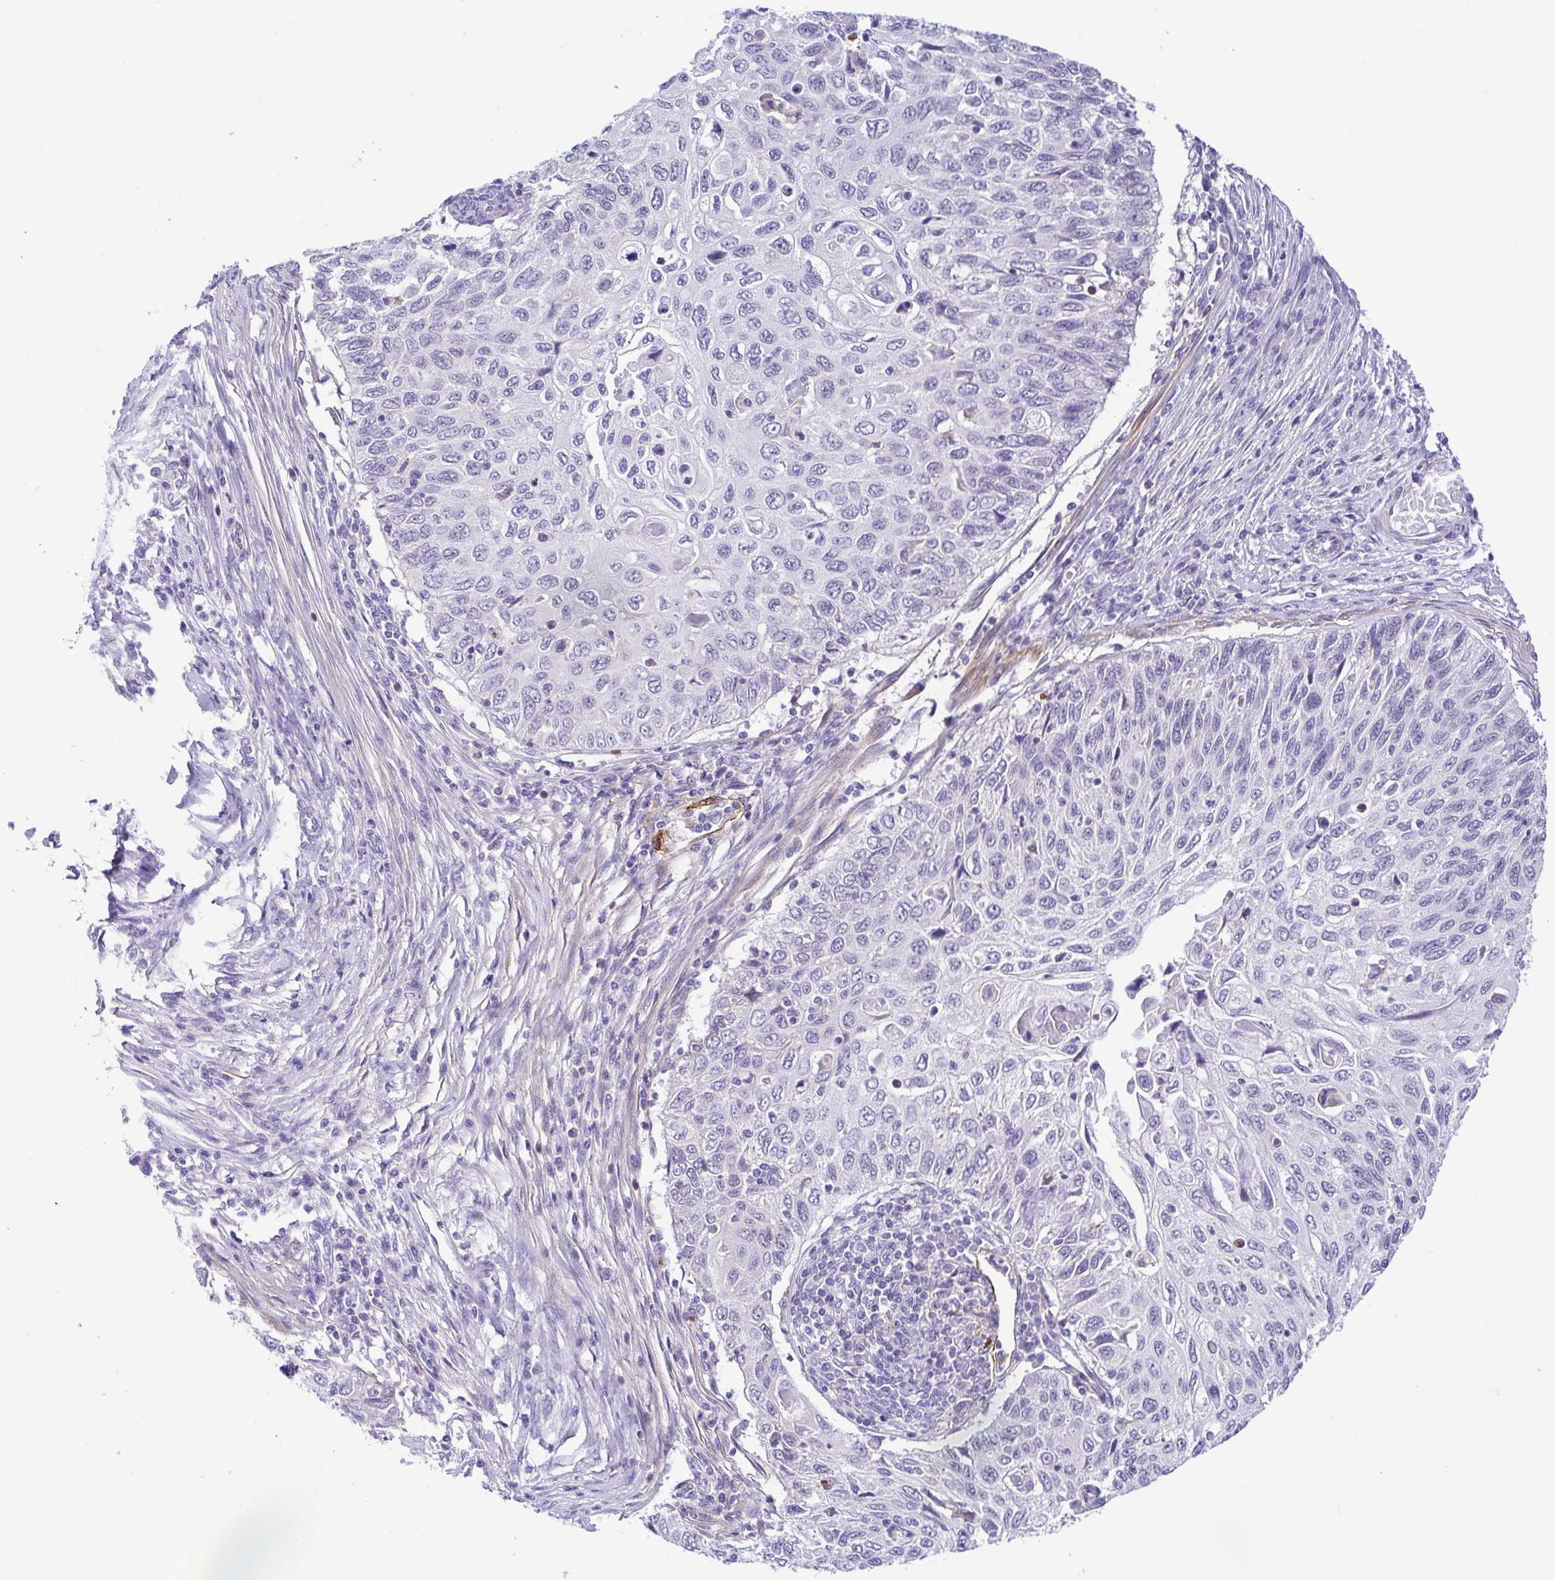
{"staining": {"intensity": "negative", "quantity": "none", "location": "none"}, "tissue": "cervical cancer", "cell_type": "Tumor cells", "image_type": "cancer", "snomed": [{"axis": "morphology", "description": "Squamous cell carcinoma, NOS"}, {"axis": "topography", "description": "Cervix"}], "caption": "The histopathology image displays no significant positivity in tumor cells of cervical cancer (squamous cell carcinoma).", "gene": "GPR182", "patient": {"sex": "female", "age": 70}}